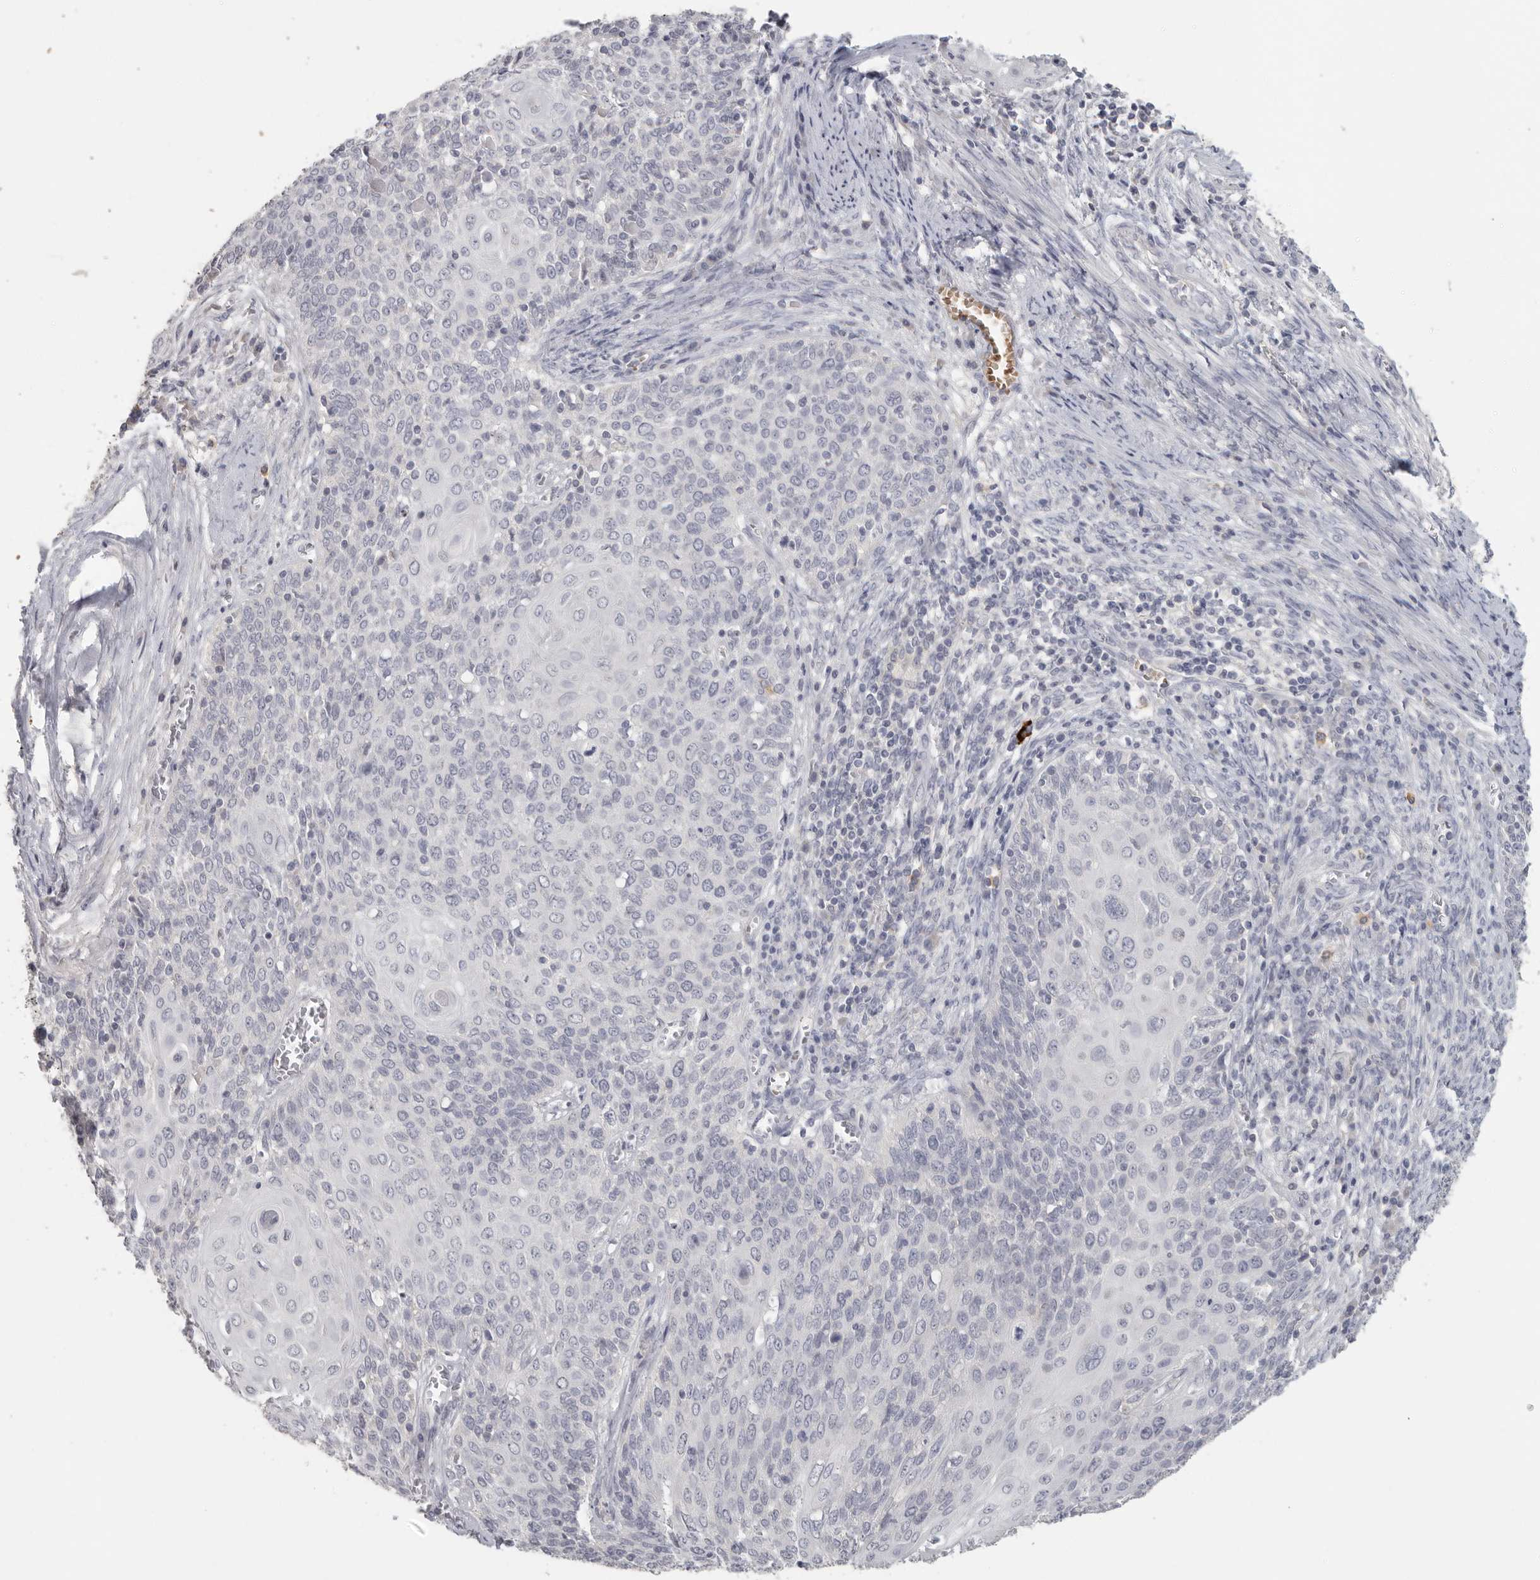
{"staining": {"intensity": "negative", "quantity": "none", "location": "none"}, "tissue": "cervical cancer", "cell_type": "Tumor cells", "image_type": "cancer", "snomed": [{"axis": "morphology", "description": "Squamous cell carcinoma, NOS"}, {"axis": "topography", "description": "Cervix"}], "caption": "Cervical cancer was stained to show a protein in brown. There is no significant positivity in tumor cells.", "gene": "DNAJC11", "patient": {"sex": "female", "age": 39}}